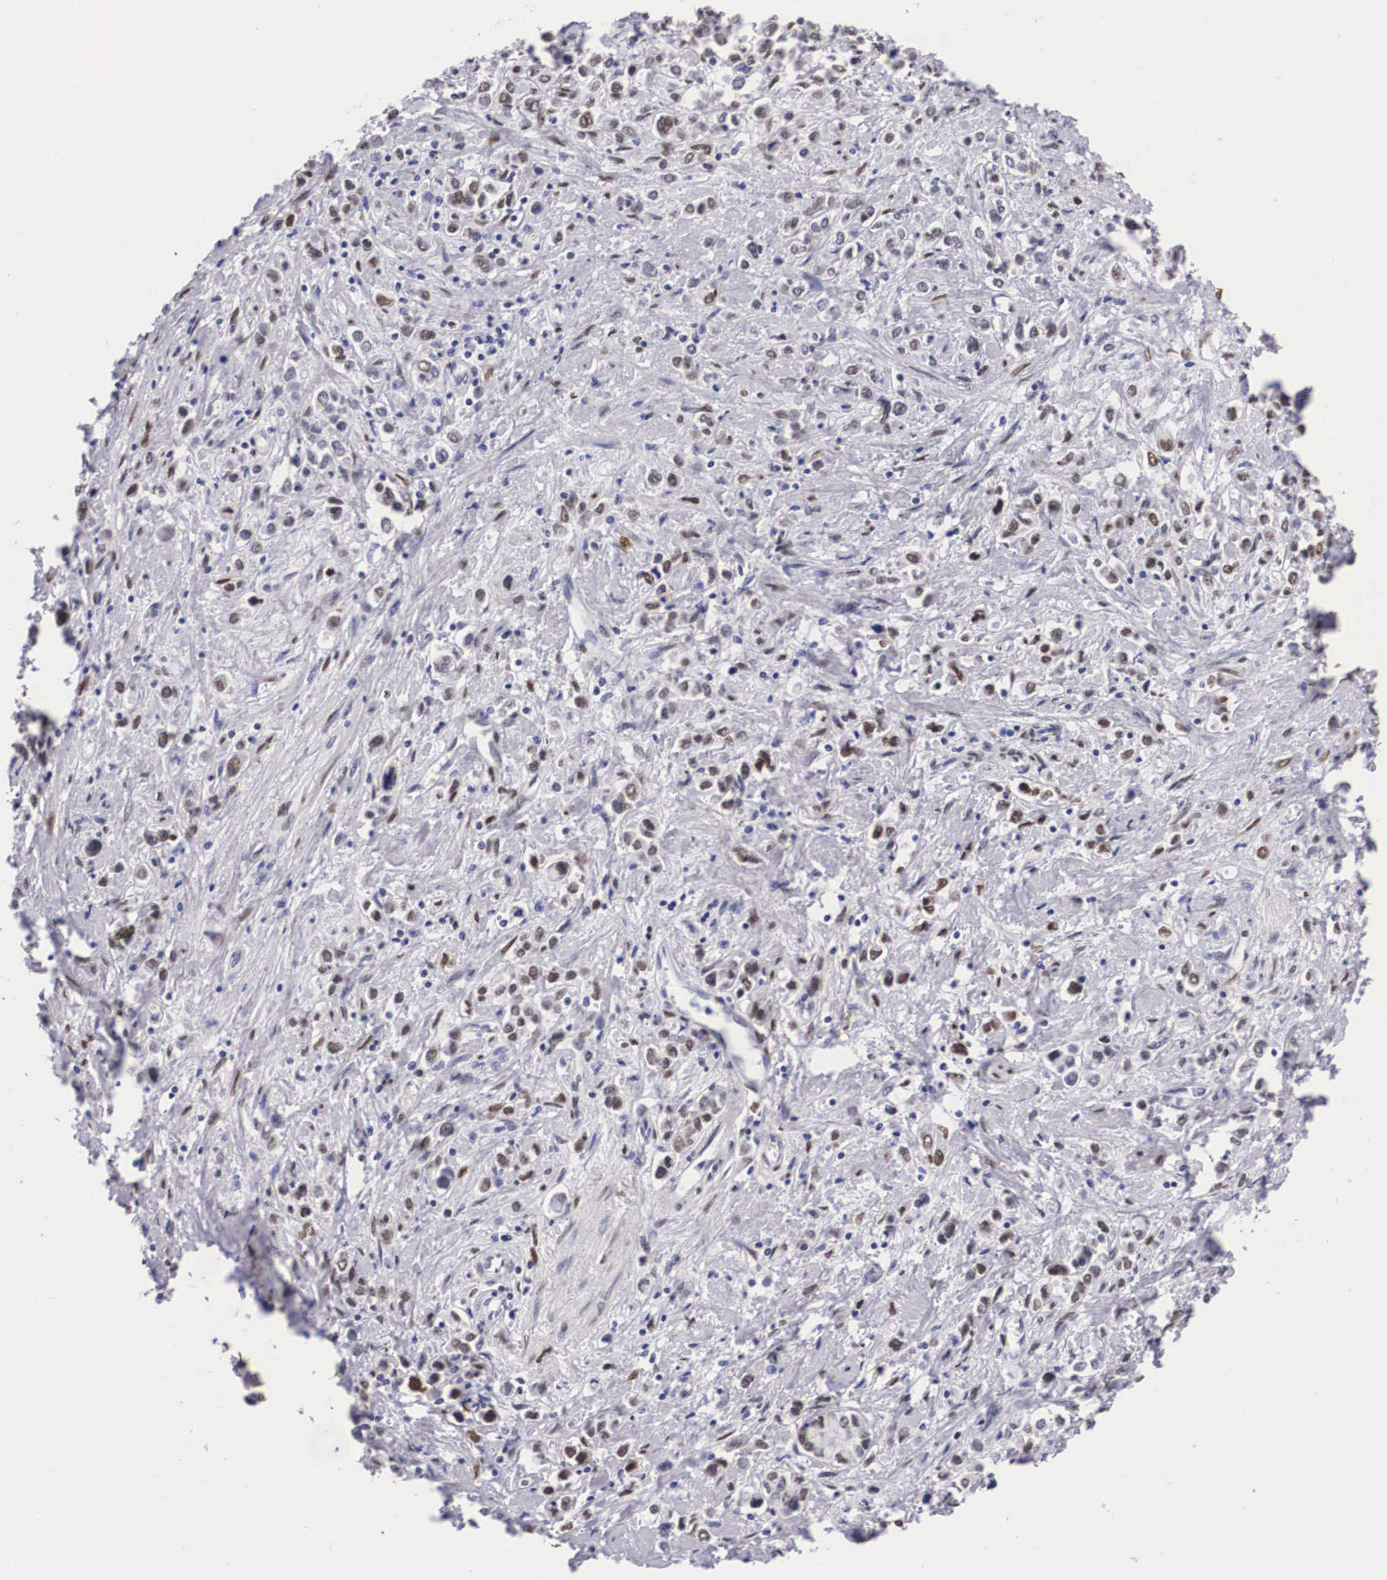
{"staining": {"intensity": "moderate", "quantity": "25%-75%", "location": "nuclear"}, "tissue": "stomach cancer", "cell_type": "Tumor cells", "image_type": "cancer", "snomed": [{"axis": "morphology", "description": "Adenocarcinoma, NOS"}, {"axis": "topography", "description": "Stomach, upper"}], "caption": "Stomach cancer was stained to show a protein in brown. There is medium levels of moderate nuclear staining in about 25%-75% of tumor cells.", "gene": "KHDRBS3", "patient": {"sex": "male", "age": 76}}